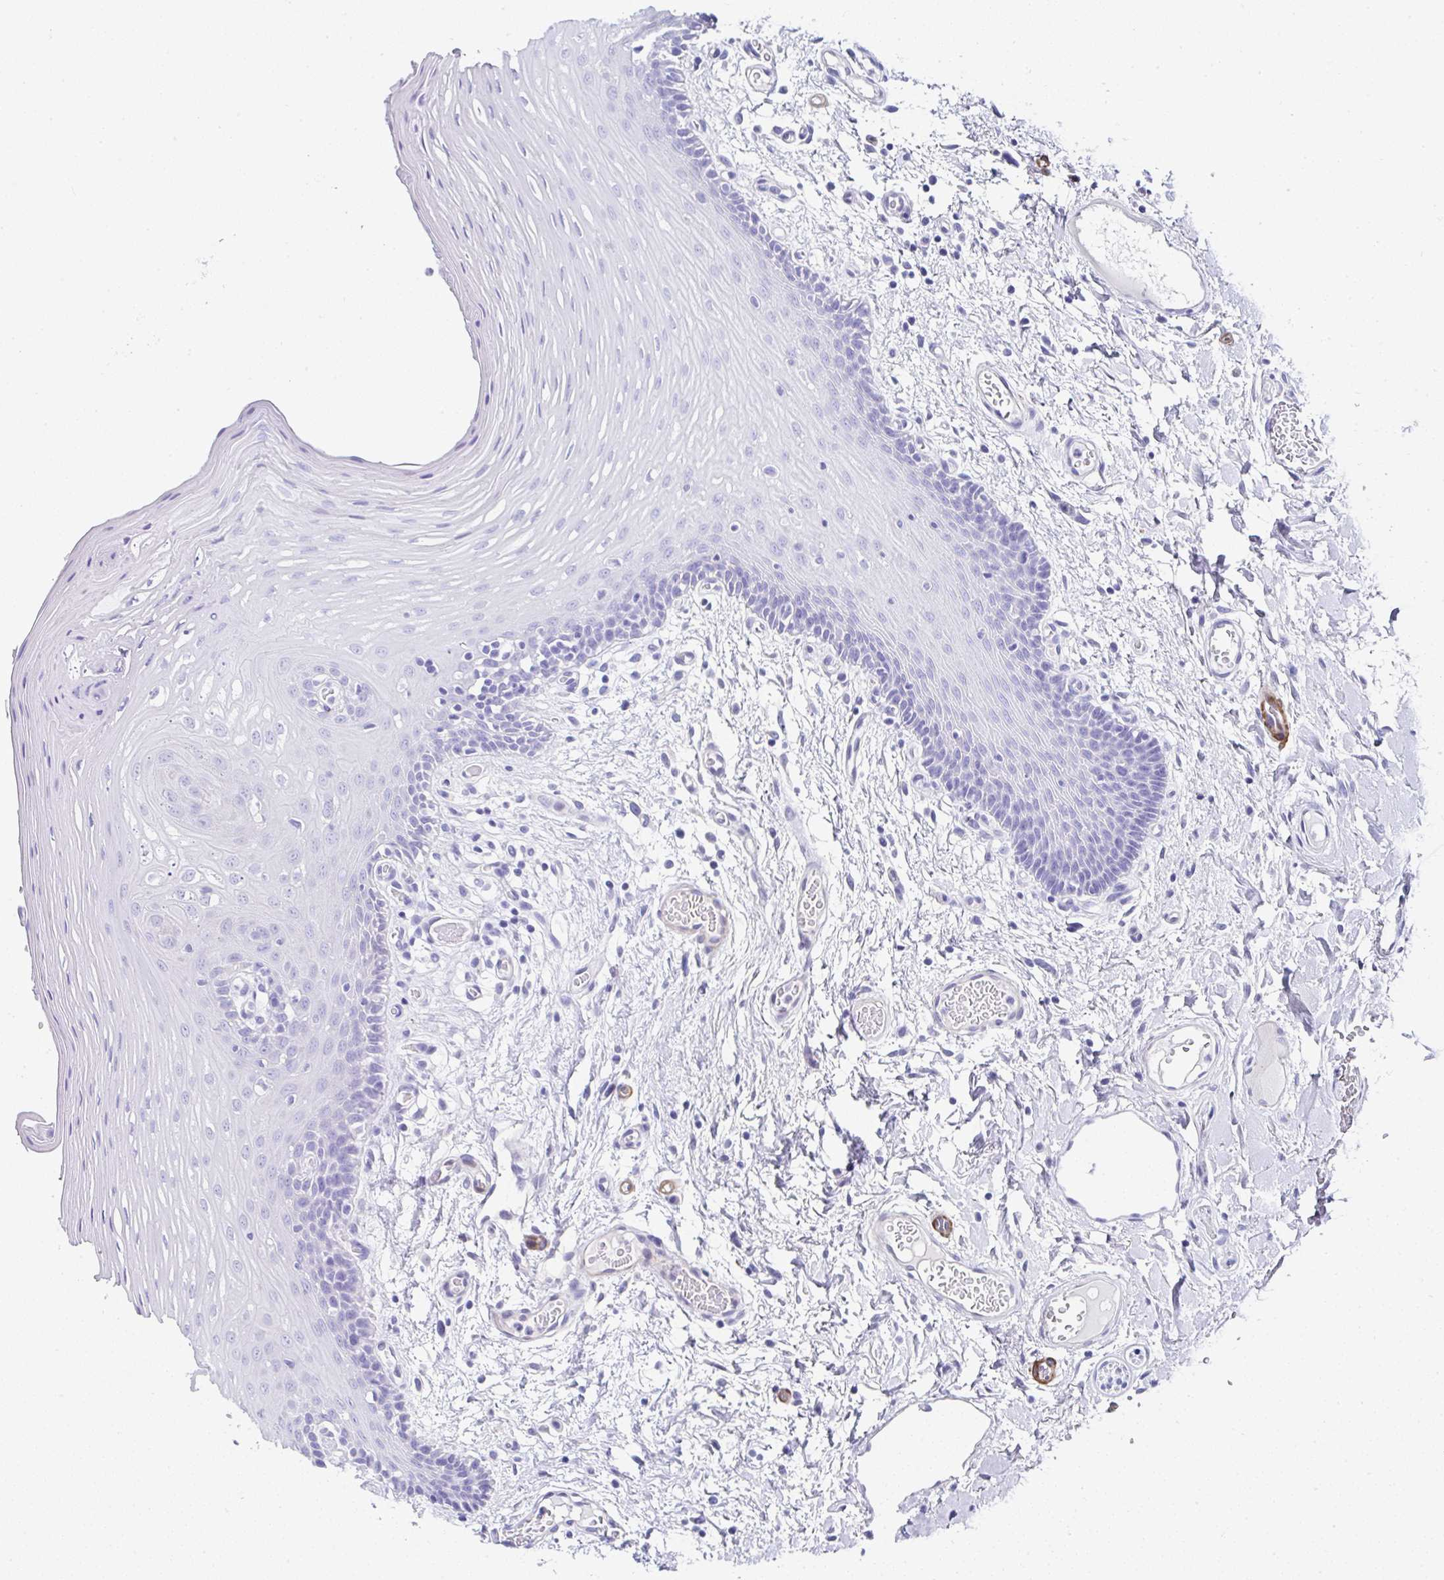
{"staining": {"intensity": "negative", "quantity": "none", "location": "none"}, "tissue": "oral mucosa", "cell_type": "Squamous epithelial cells", "image_type": "normal", "snomed": [{"axis": "morphology", "description": "Normal tissue, NOS"}, {"axis": "topography", "description": "Oral tissue"}, {"axis": "topography", "description": "Tounge, NOS"}], "caption": "Human oral mucosa stained for a protein using immunohistochemistry demonstrates no staining in squamous epithelial cells.", "gene": "PPFIA4", "patient": {"sex": "female", "age": 60}}